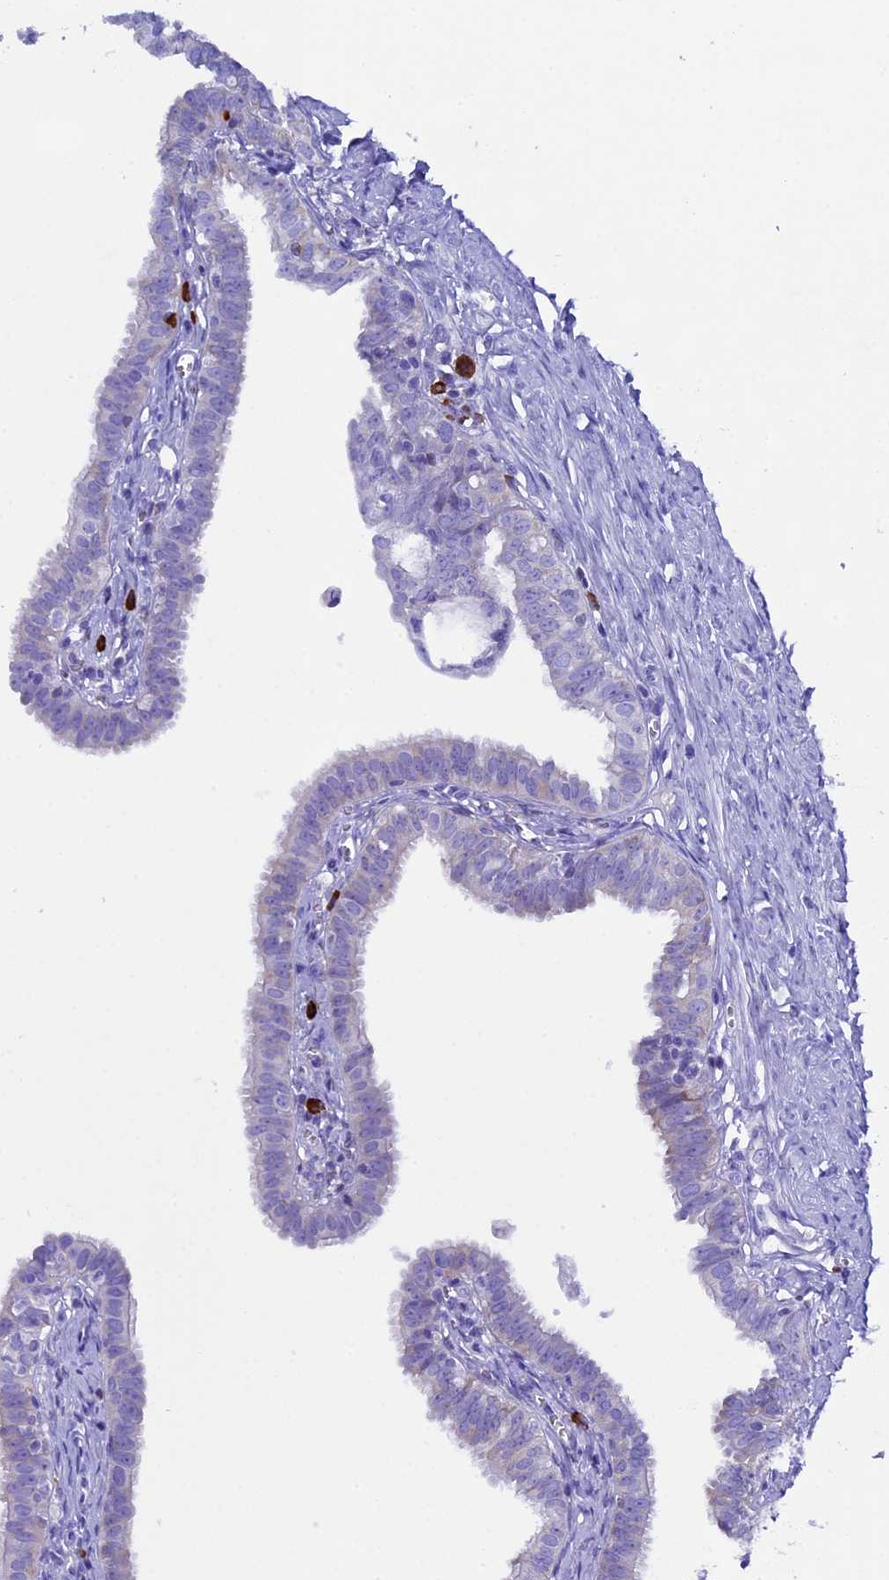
{"staining": {"intensity": "weak", "quantity": "<25%", "location": "cytoplasmic/membranous"}, "tissue": "fallopian tube", "cell_type": "Glandular cells", "image_type": "normal", "snomed": [{"axis": "morphology", "description": "Normal tissue, NOS"}, {"axis": "morphology", "description": "Carcinoma, NOS"}, {"axis": "topography", "description": "Fallopian tube"}, {"axis": "topography", "description": "Ovary"}], "caption": "The IHC image has no significant positivity in glandular cells of fallopian tube.", "gene": "FKBP11", "patient": {"sex": "female", "age": 59}}